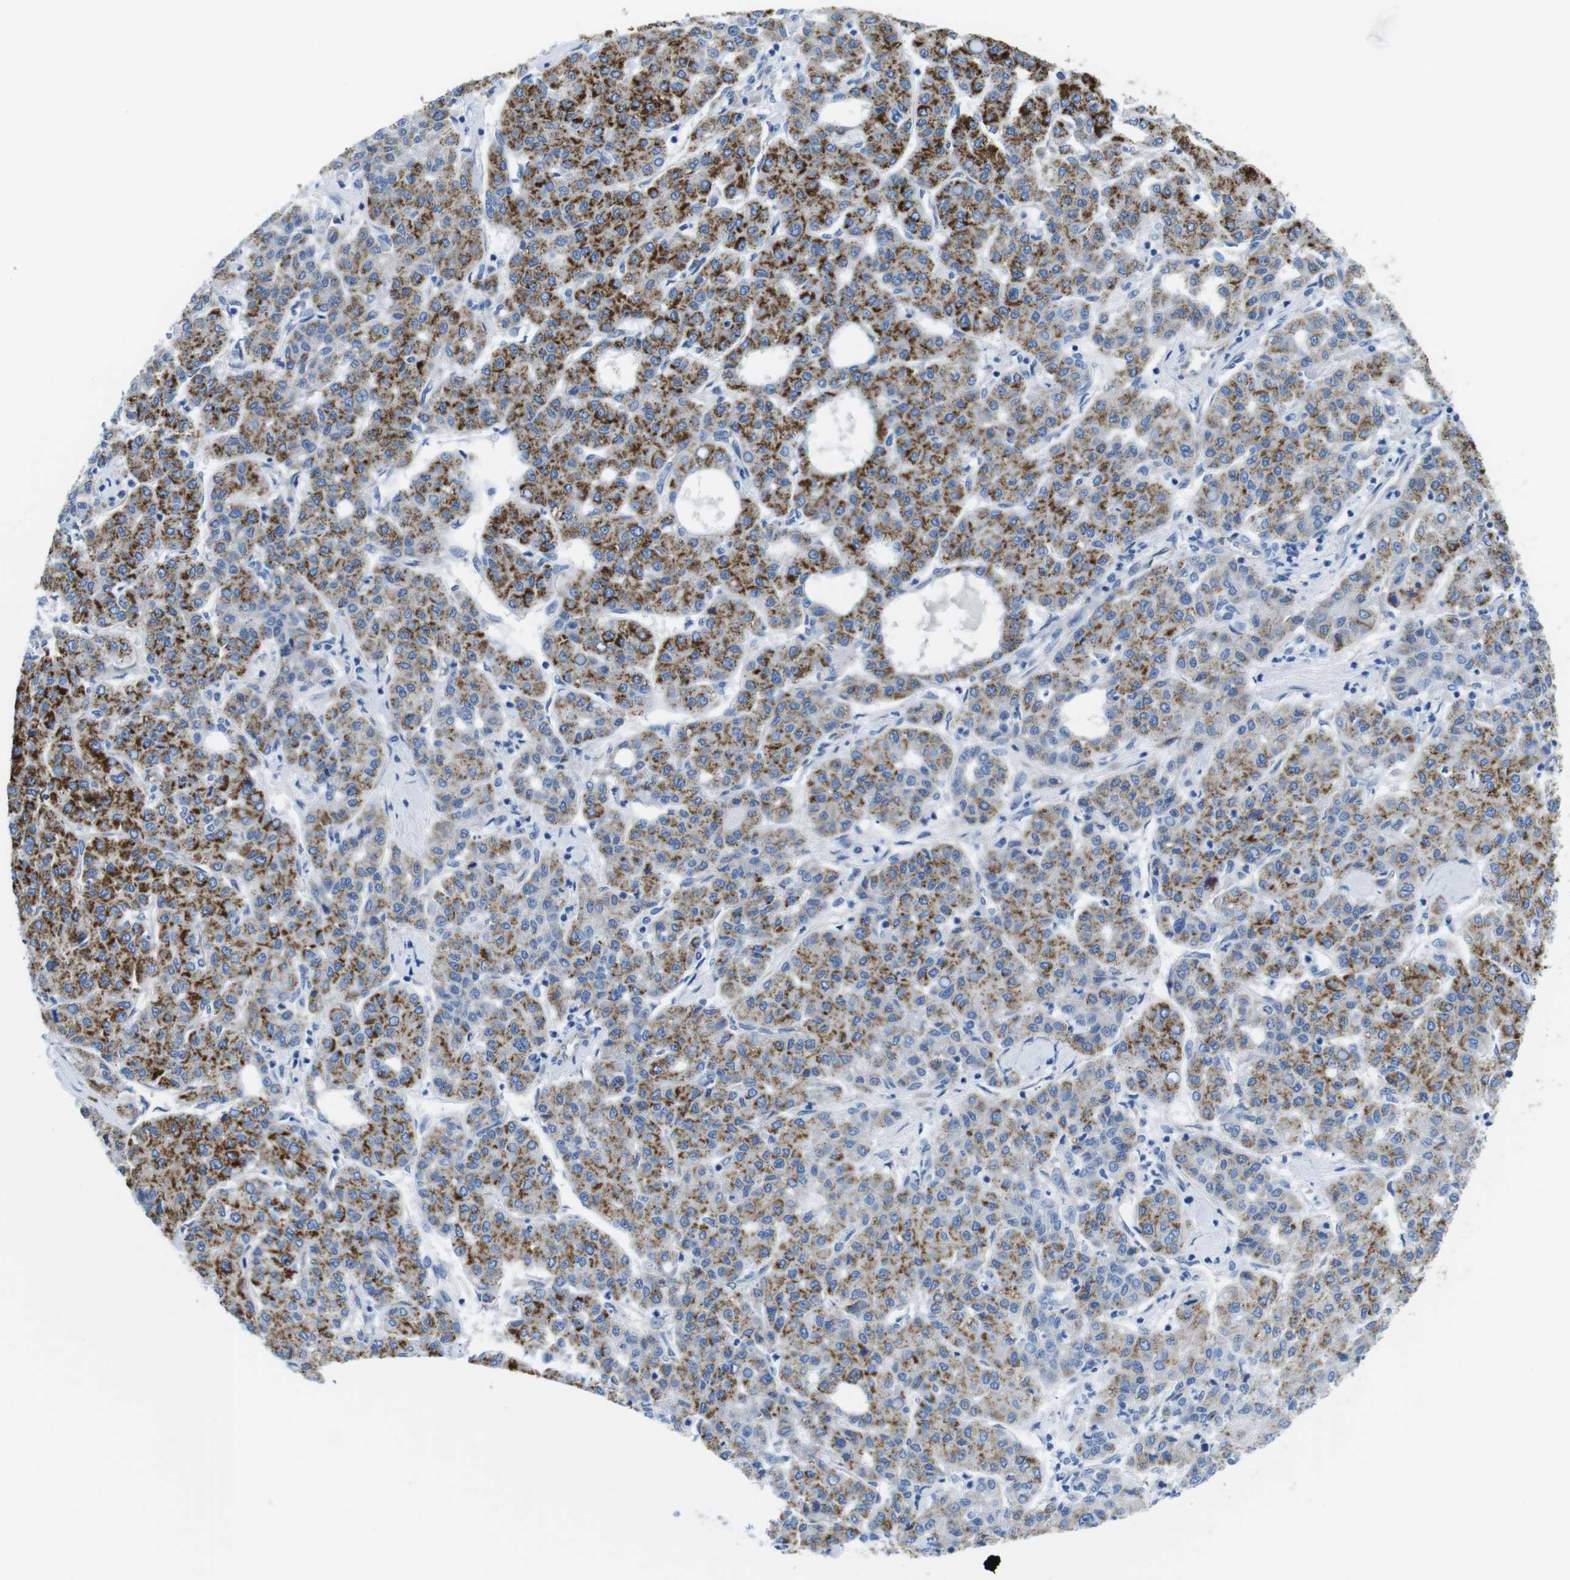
{"staining": {"intensity": "strong", "quantity": ">75%", "location": "cytoplasmic/membranous"}, "tissue": "liver cancer", "cell_type": "Tumor cells", "image_type": "cancer", "snomed": [{"axis": "morphology", "description": "Carcinoma, Hepatocellular, NOS"}, {"axis": "topography", "description": "Liver"}], "caption": "Immunohistochemistry (IHC) histopathology image of neoplastic tissue: liver cancer (hepatocellular carcinoma) stained using IHC shows high levels of strong protein expression localized specifically in the cytoplasmic/membranous of tumor cells, appearing as a cytoplasmic/membranous brown color.", "gene": "CDH8", "patient": {"sex": "male", "age": 65}}